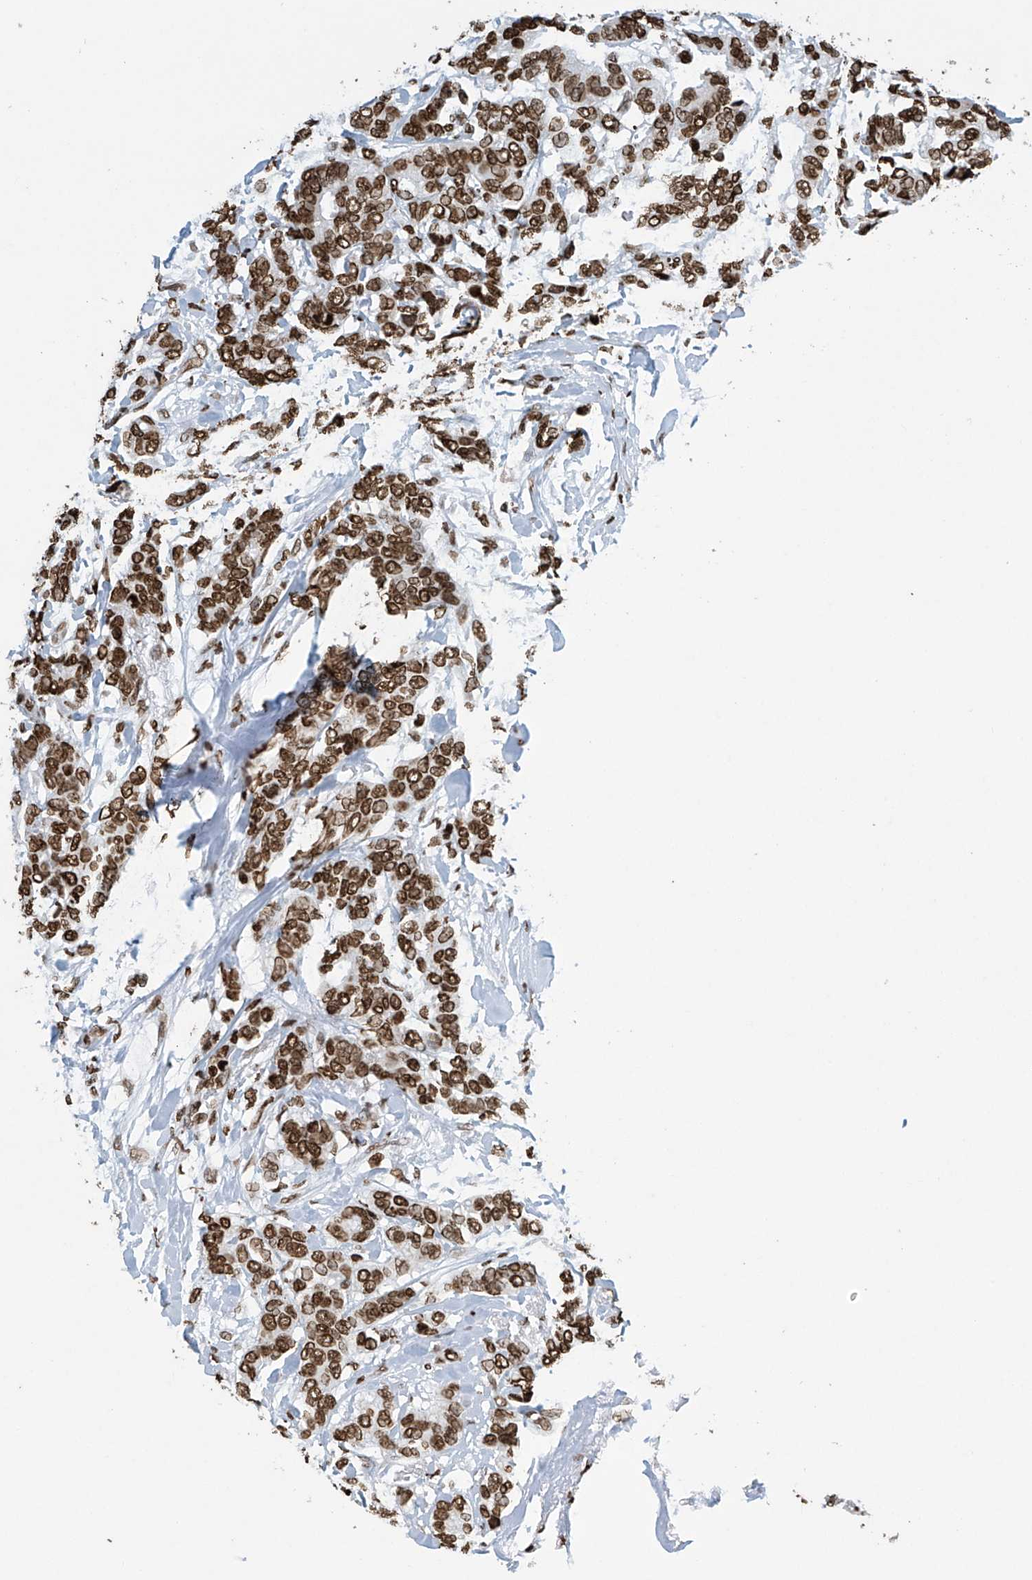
{"staining": {"intensity": "strong", "quantity": ">75%", "location": "nuclear"}, "tissue": "breast cancer", "cell_type": "Tumor cells", "image_type": "cancer", "snomed": [{"axis": "morphology", "description": "Duct carcinoma"}, {"axis": "topography", "description": "Breast"}], "caption": "Immunohistochemical staining of human breast cancer (intraductal carcinoma) displays strong nuclear protein expression in approximately >75% of tumor cells.", "gene": "H4C16", "patient": {"sex": "female", "age": 87}}